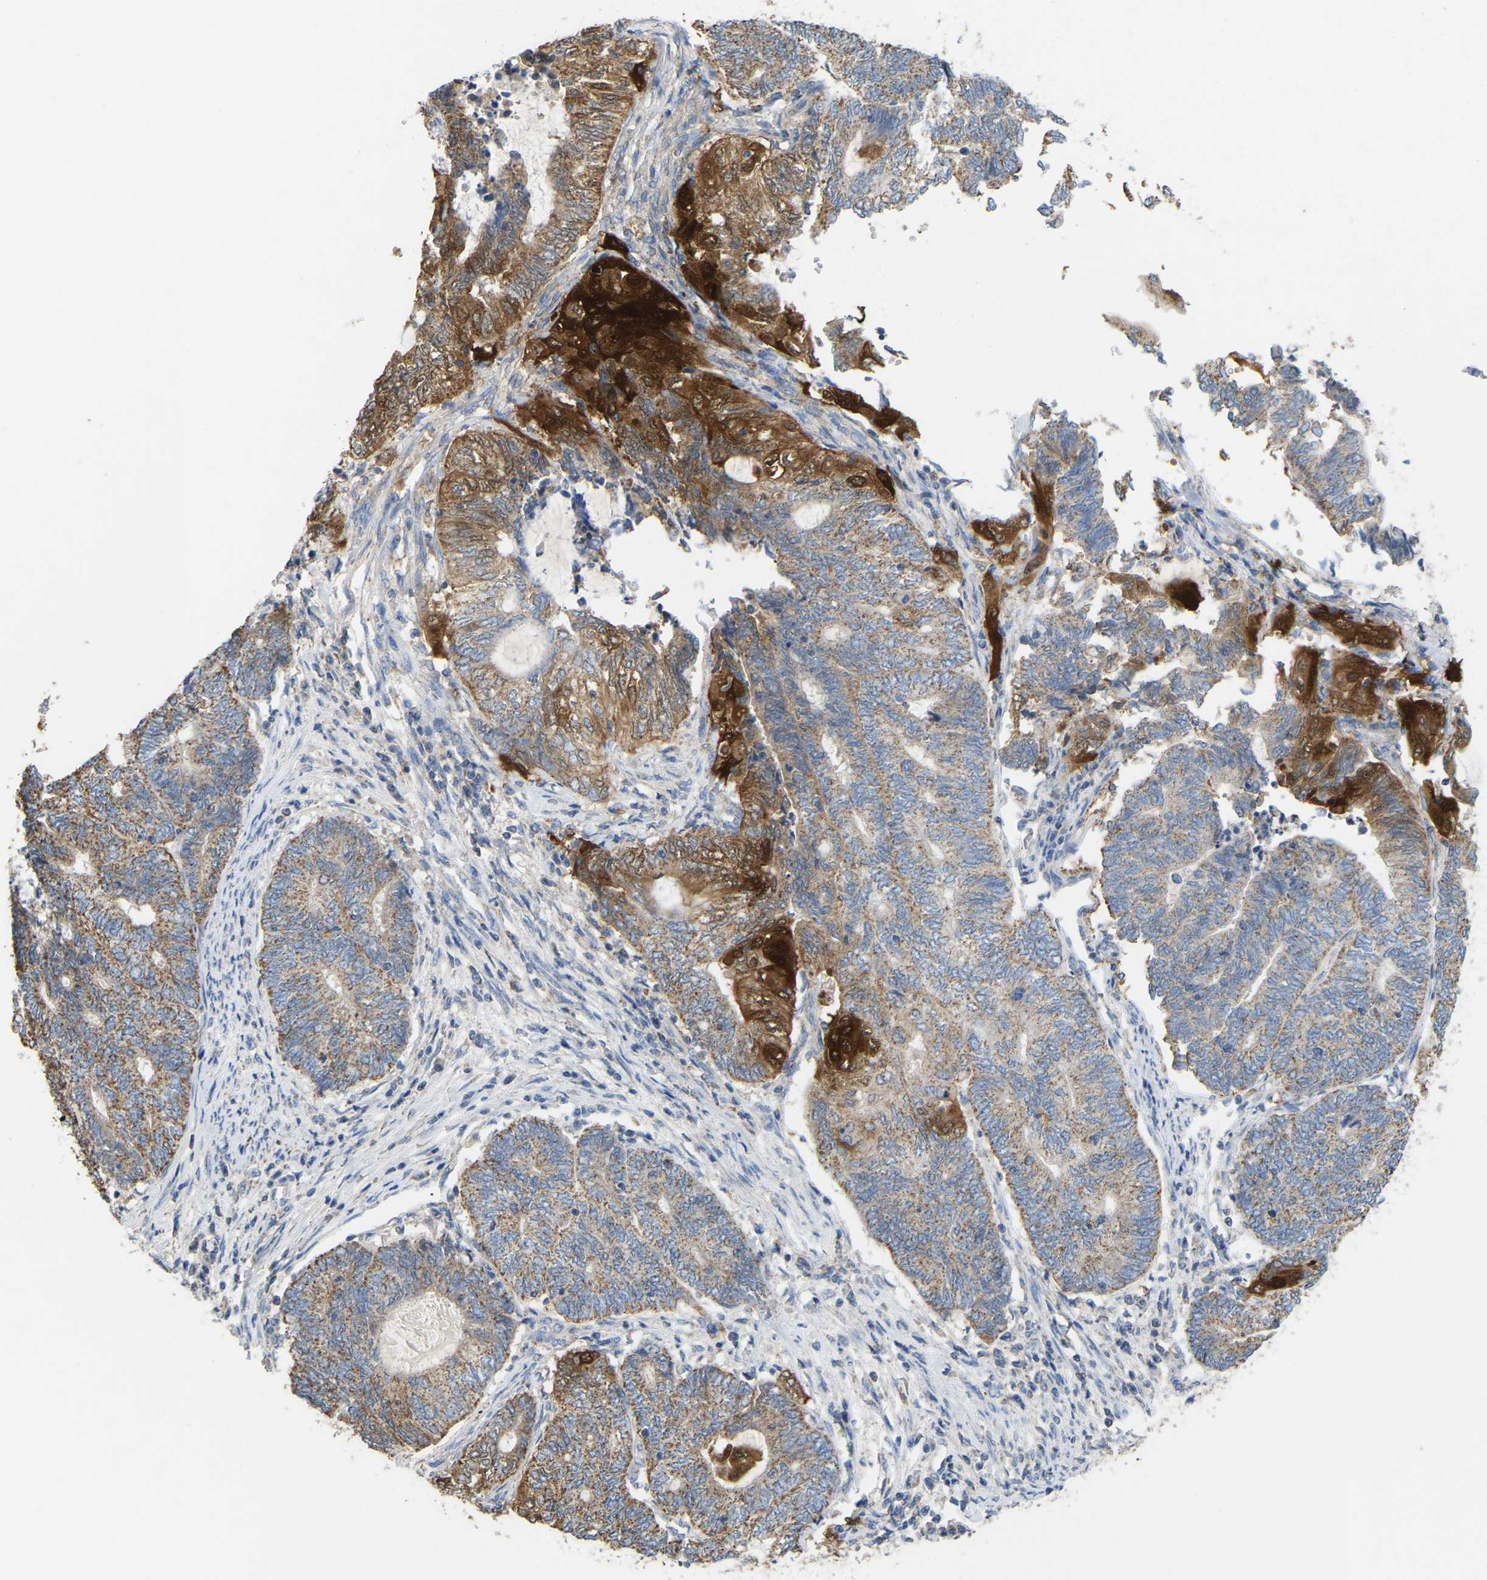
{"staining": {"intensity": "strong", "quantity": ">75%", "location": "cytoplasmic/membranous"}, "tissue": "endometrial cancer", "cell_type": "Tumor cells", "image_type": "cancer", "snomed": [{"axis": "morphology", "description": "Adenocarcinoma, NOS"}, {"axis": "topography", "description": "Uterus"}, {"axis": "topography", "description": "Endometrium"}], "caption": "IHC histopathology image of endometrial cancer (adenocarcinoma) stained for a protein (brown), which displays high levels of strong cytoplasmic/membranous staining in about >75% of tumor cells.", "gene": "SERPINB5", "patient": {"sex": "female", "age": 70}}